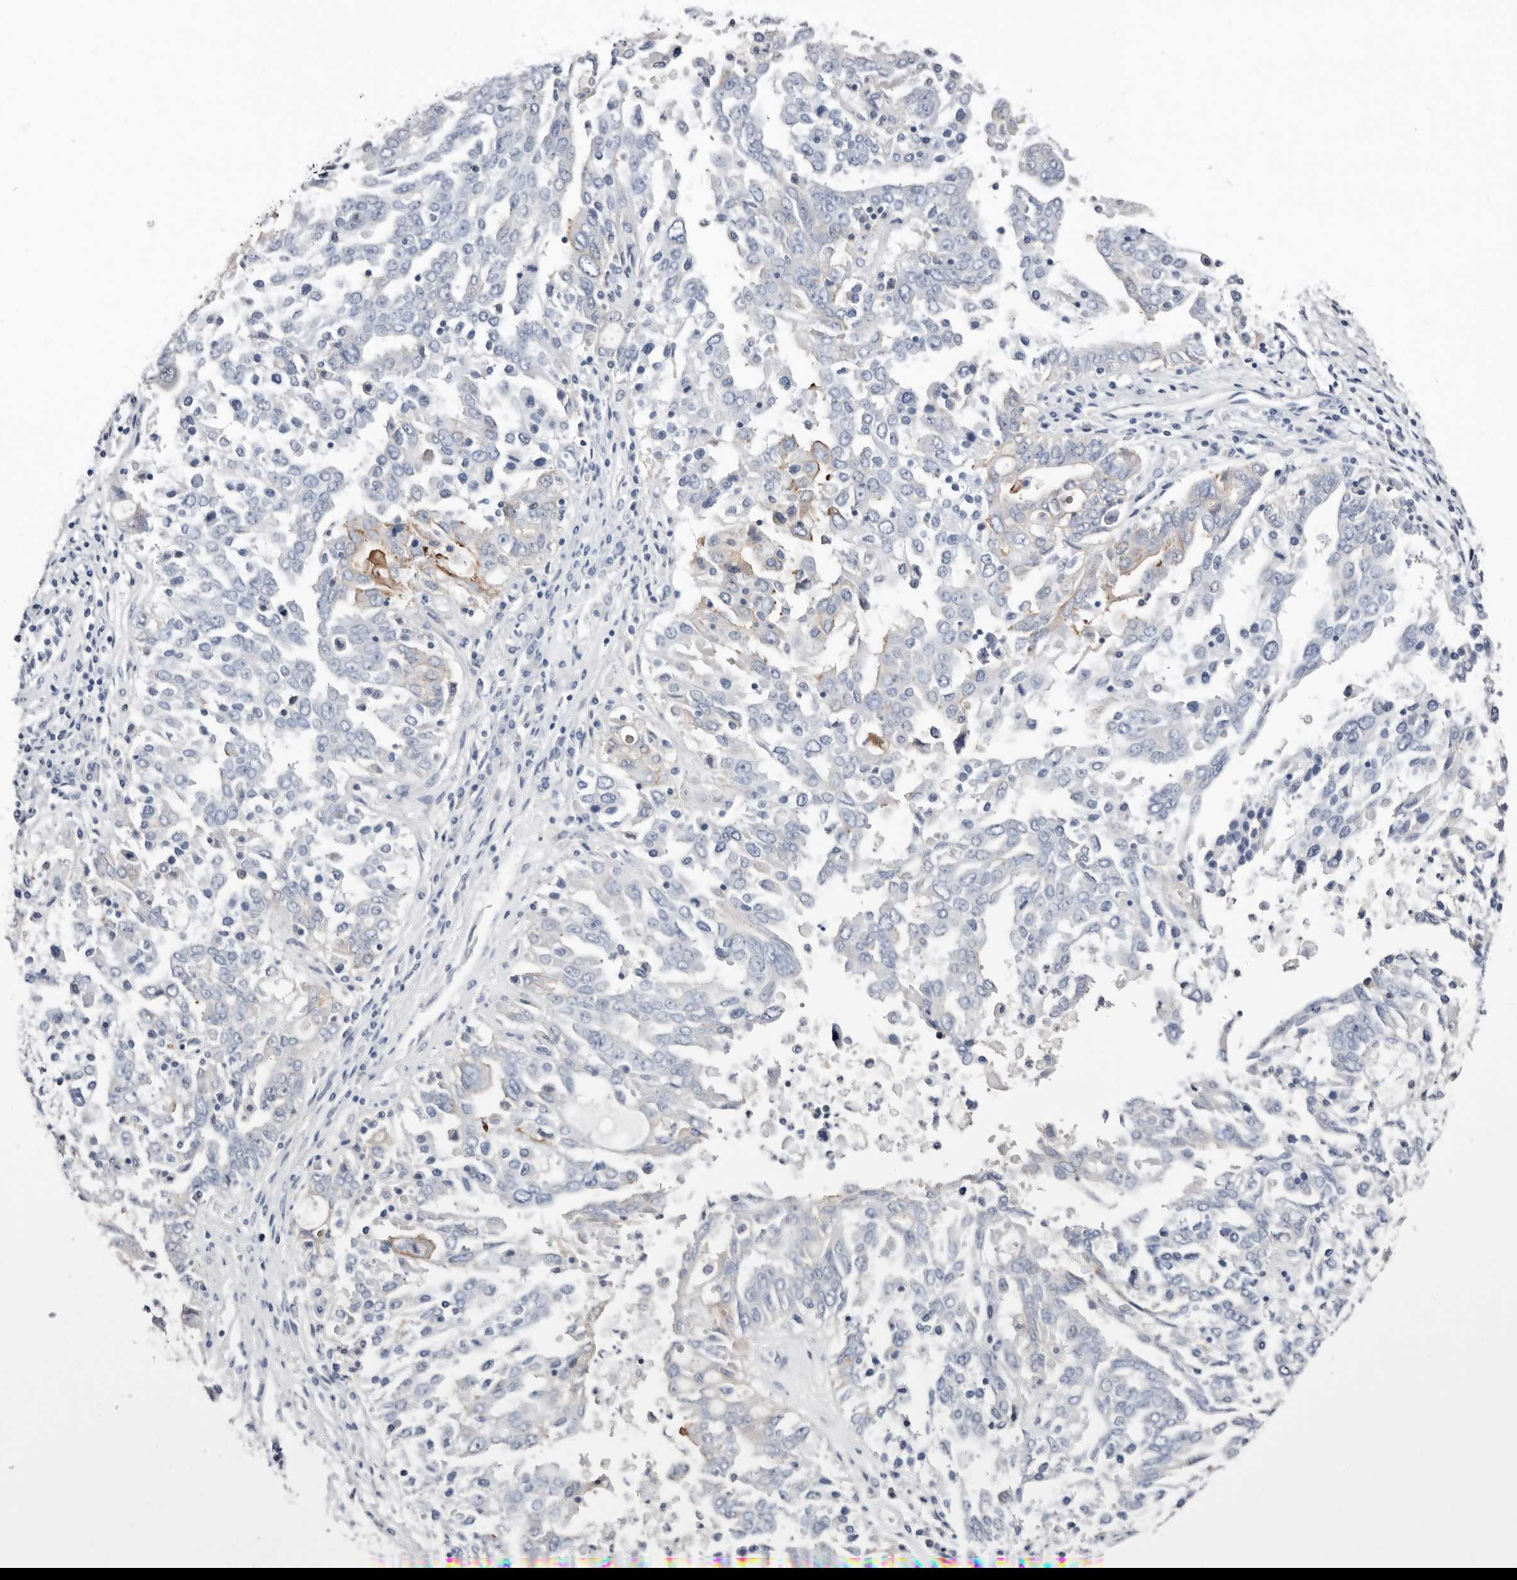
{"staining": {"intensity": "moderate", "quantity": "25%-75%", "location": "cytoplasmic/membranous"}, "tissue": "ovarian cancer", "cell_type": "Tumor cells", "image_type": "cancer", "snomed": [{"axis": "morphology", "description": "Carcinoma, endometroid"}, {"axis": "topography", "description": "Ovary"}], "caption": "Human ovarian cancer (endometroid carcinoma) stained with a brown dye exhibits moderate cytoplasmic/membranous positive expression in approximately 25%-75% of tumor cells.", "gene": "S100A14", "patient": {"sex": "female", "age": 62}}